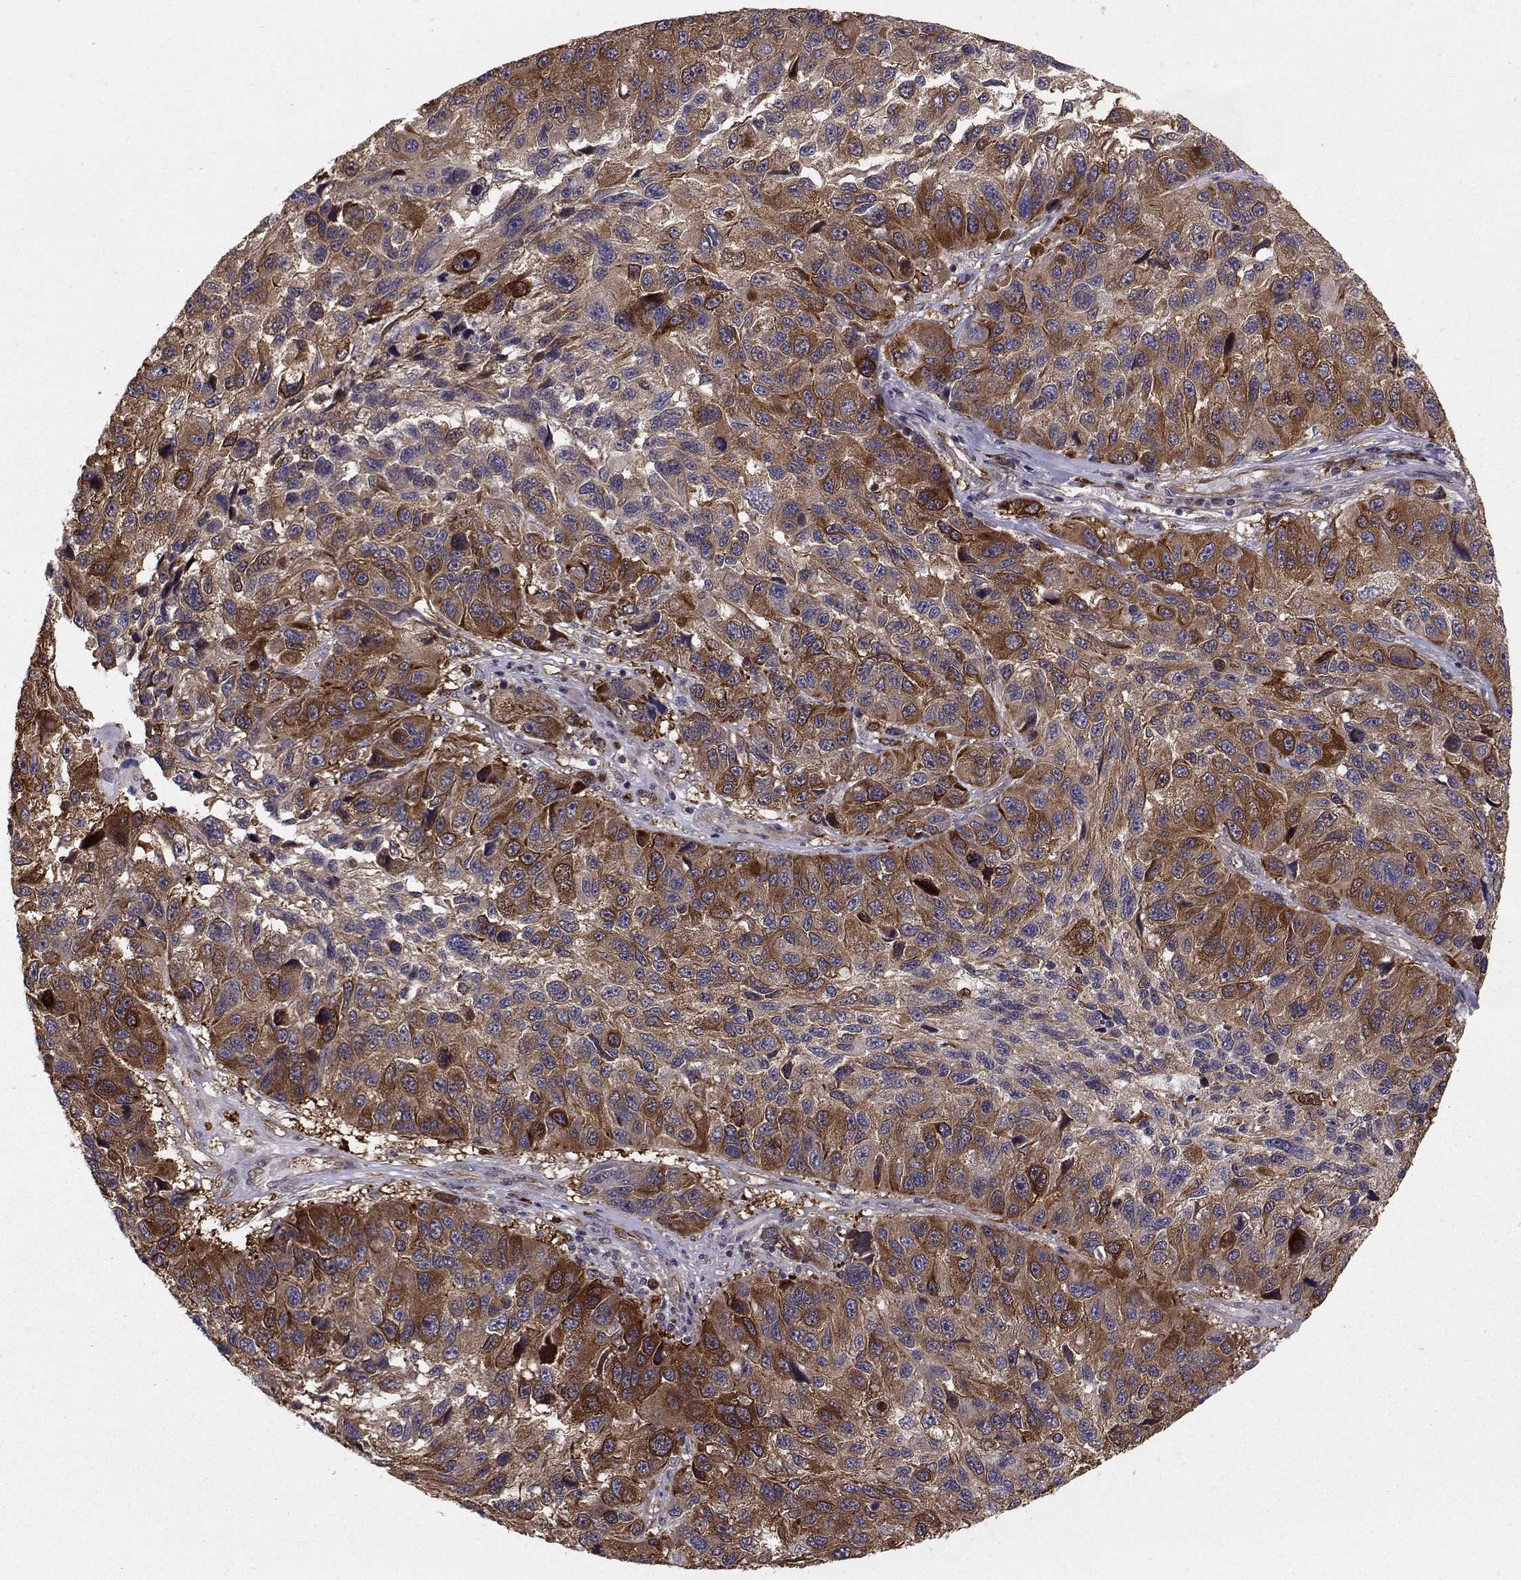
{"staining": {"intensity": "strong", "quantity": "25%-75%", "location": "cytoplasmic/membranous"}, "tissue": "melanoma", "cell_type": "Tumor cells", "image_type": "cancer", "snomed": [{"axis": "morphology", "description": "Malignant melanoma, NOS"}, {"axis": "topography", "description": "Skin"}], "caption": "Brown immunohistochemical staining in human melanoma exhibits strong cytoplasmic/membranous positivity in approximately 25%-75% of tumor cells. (Brightfield microscopy of DAB IHC at high magnification).", "gene": "HSP90AB1", "patient": {"sex": "male", "age": 53}}